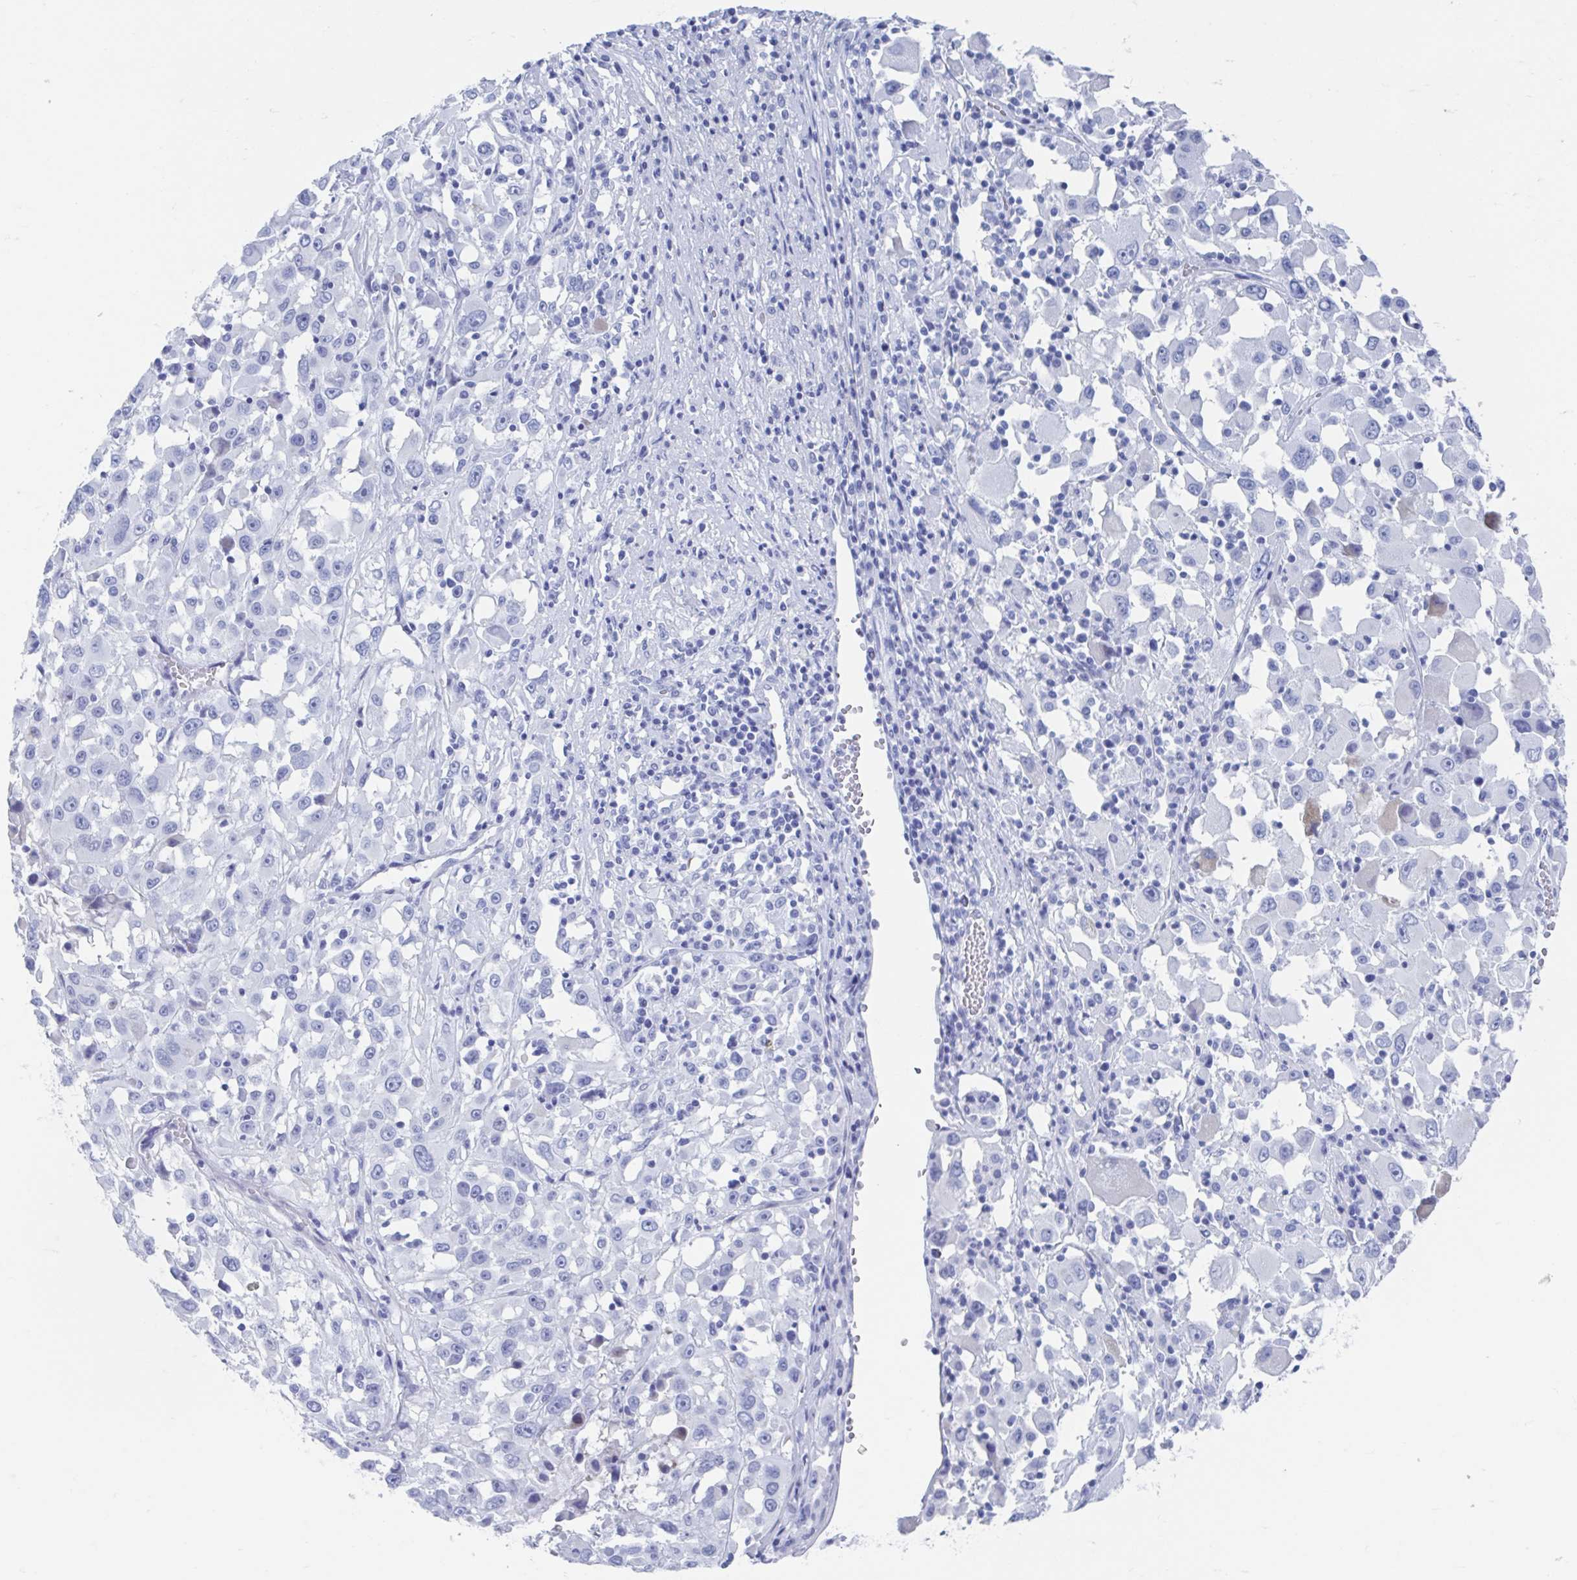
{"staining": {"intensity": "negative", "quantity": "none", "location": "none"}, "tissue": "melanoma", "cell_type": "Tumor cells", "image_type": "cancer", "snomed": [{"axis": "morphology", "description": "Malignant melanoma, Metastatic site"}, {"axis": "topography", "description": "Soft tissue"}], "caption": "Immunohistochemical staining of human melanoma displays no significant staining in tumor cells.", "gene": "C10orf53", "patient": {"sex": "male", "age": 50}}